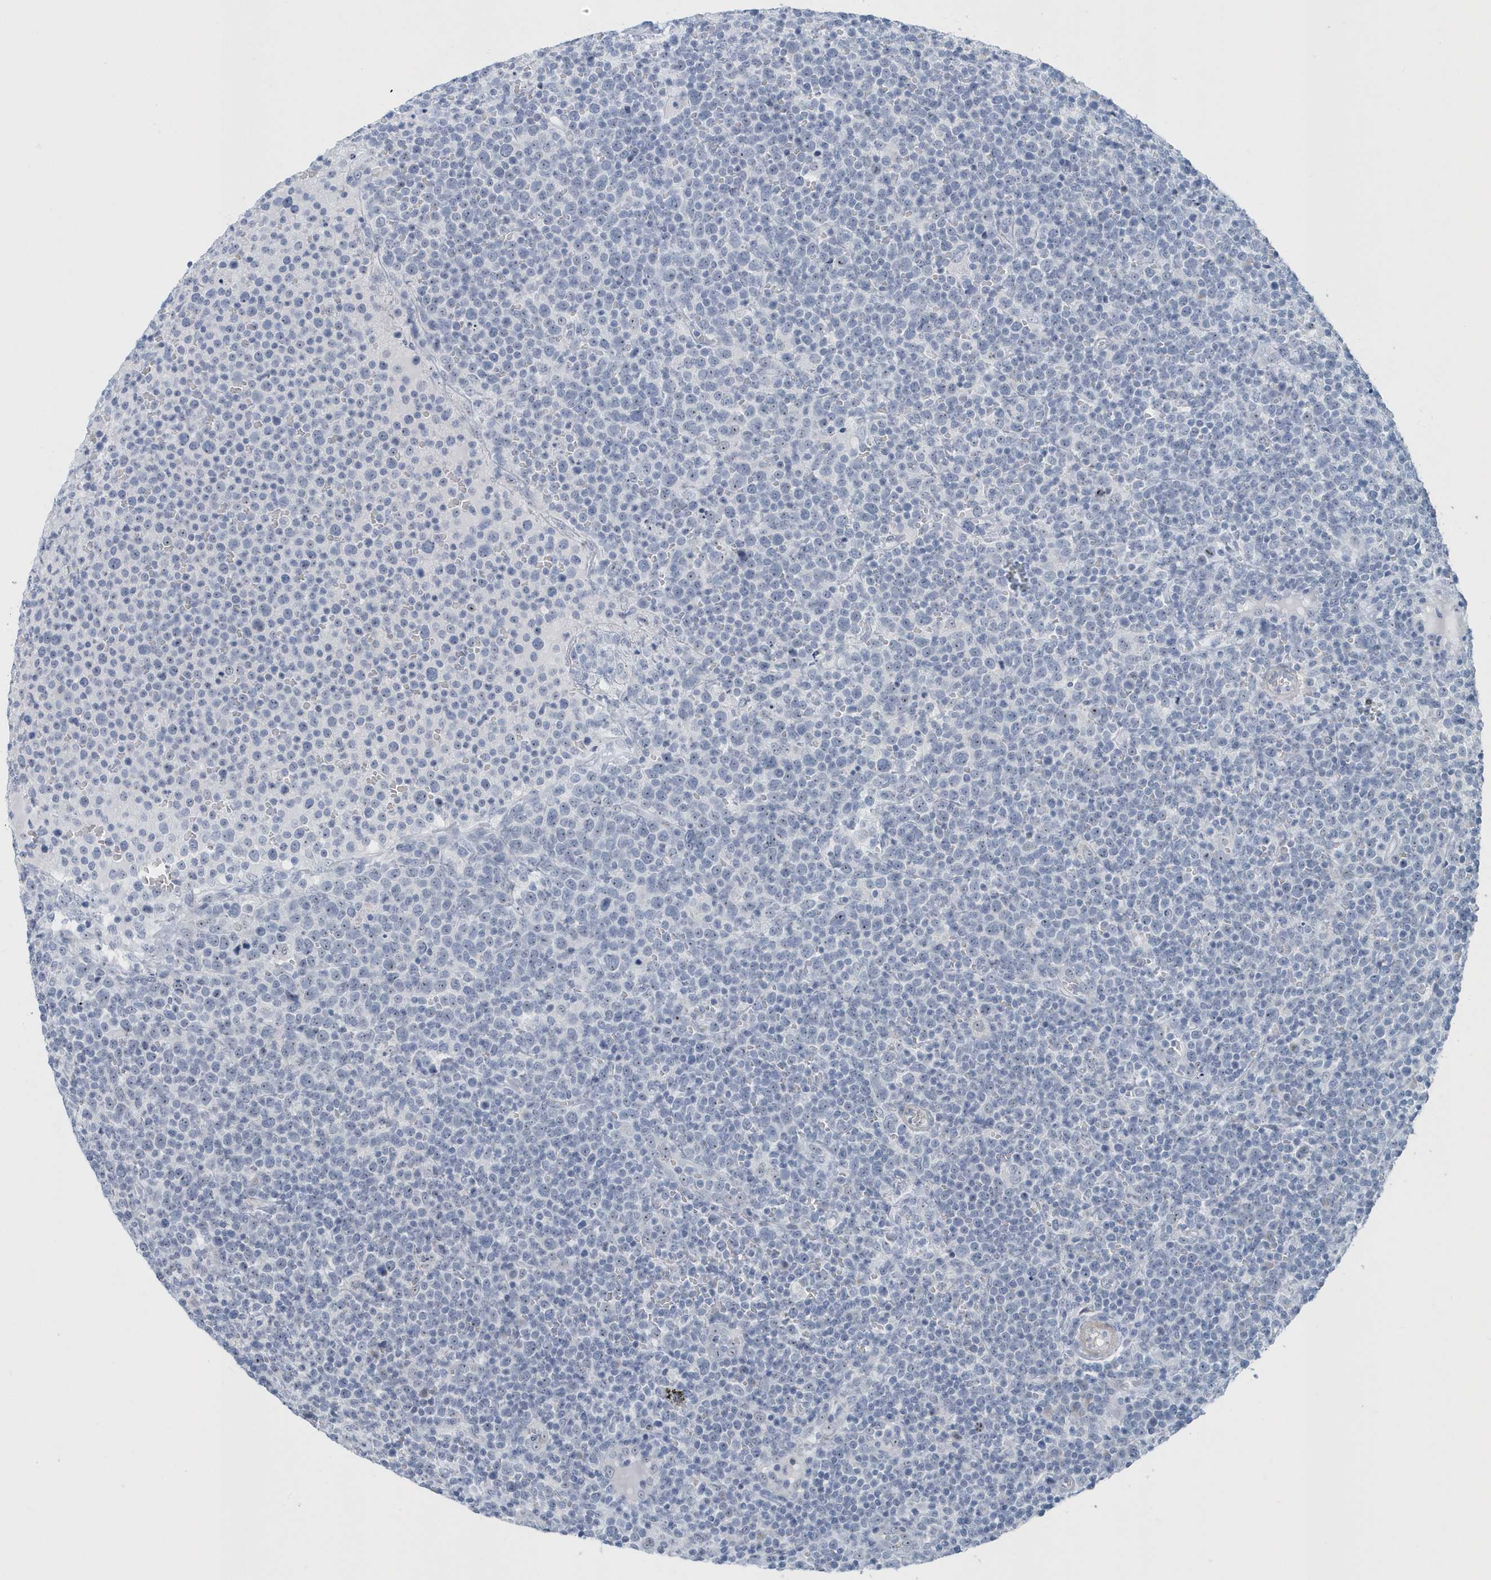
{"staining": {"intensity": "negative", "quantity": "none", "location": "none"}, "tissue": "lymphoma", "cell_type": "Tumor cells", "image_type": "cancer", "snomed": [{"axis": "morphology", "description": "Malignant lymphoma, non-Hodgkin's type, High grade"}, {"axis": "topography", "description": "Lymph node"}], "caption": "Tumor cells are negative for brown protein staining in malignant lymphoma, non-Hodgkin's type (high-grade). (DAB immunohistochemistry visualized using brightfield microscopy, high magnification).", "gene": "RPF2", "patient": {"sex": "male", "age": 61}}